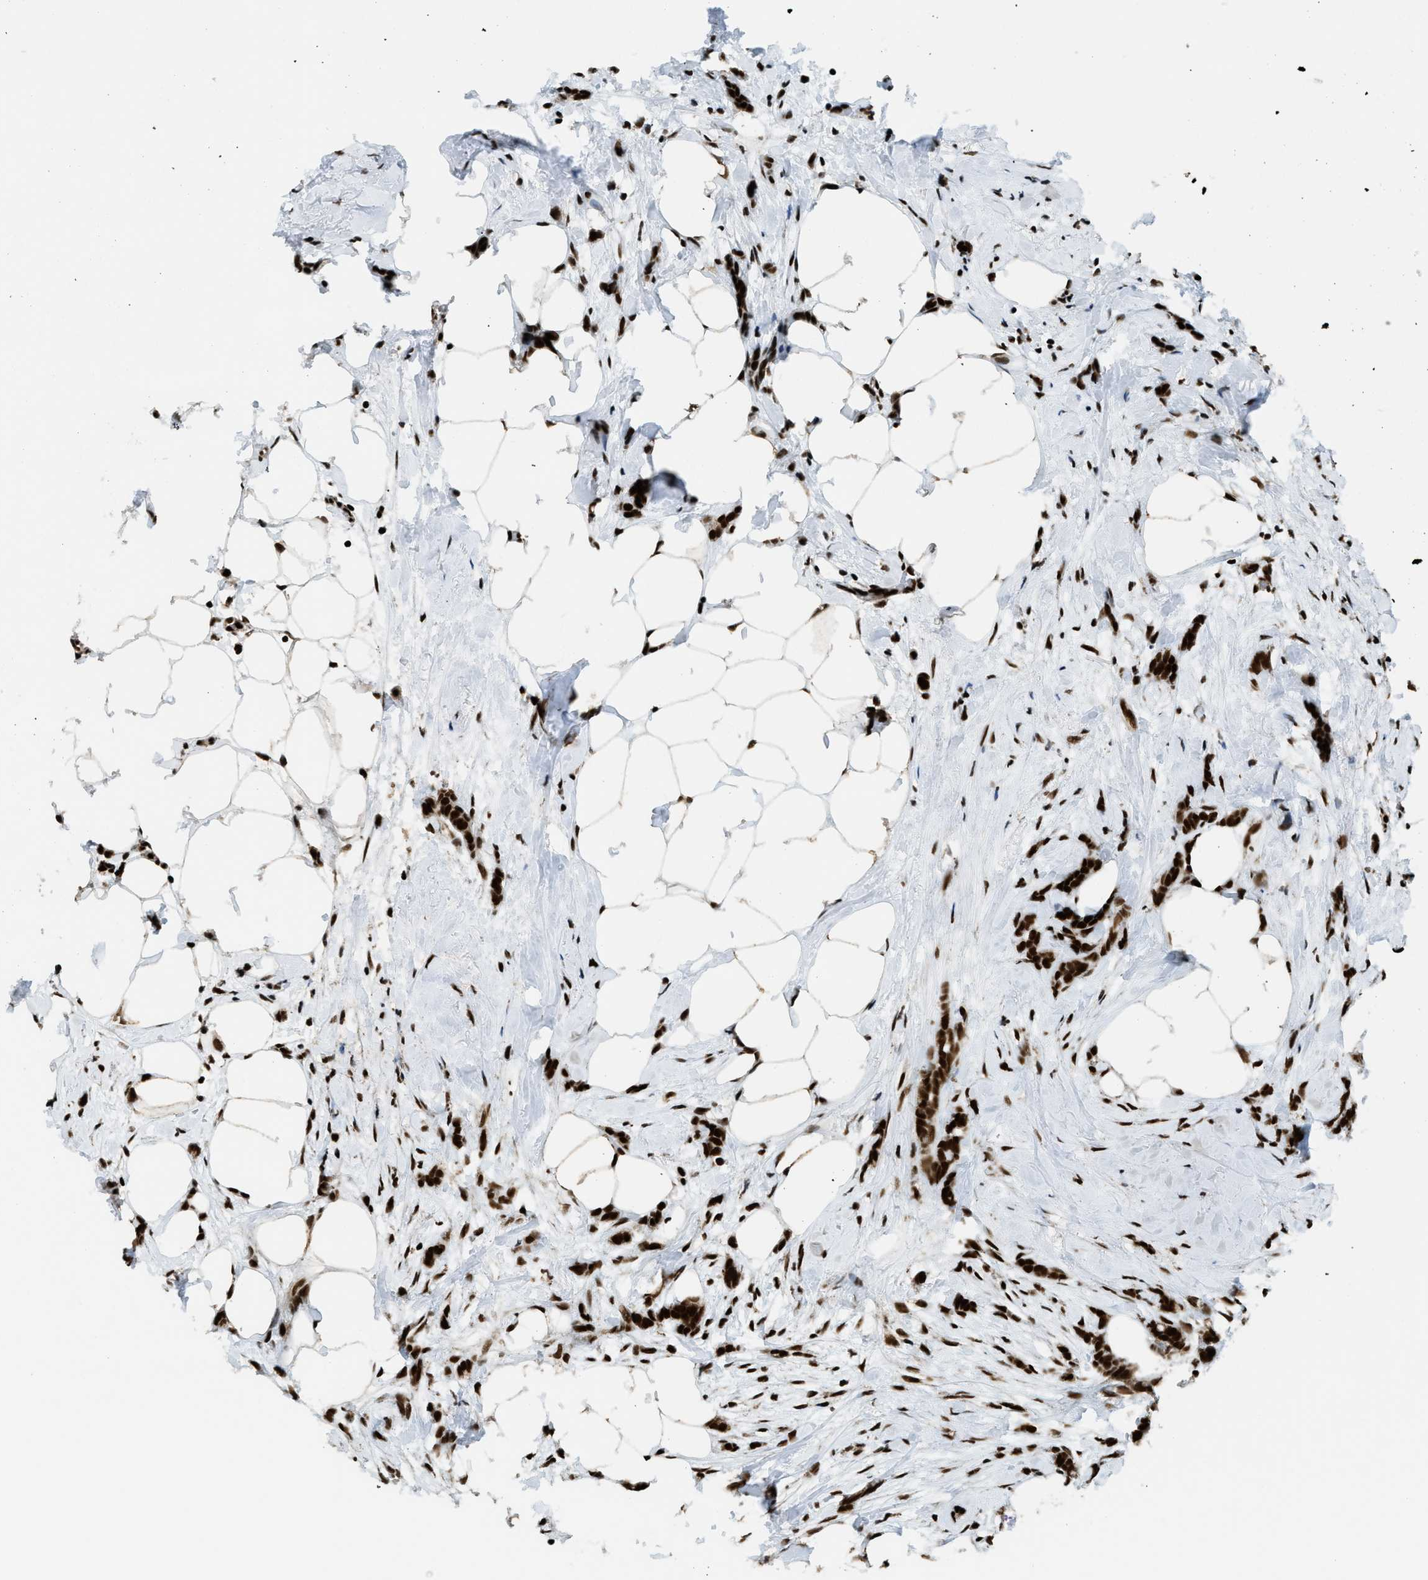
{"staining": {"intensity": "strong", "quantity": ">75%", "location": "nuclear"}, "tissue": "breast cancer", "cell_type": "Tumor cells", "image_type": "cancer", "snomed": [{"axis": "morphology", "description": "Lobular carcinoma, in situ"}, {"axis": "morphology", "description": "Lobular carcinoma"}, {"axis": "topography", "description": "Breast"}], "caption": "A brown stain shows strong nuclear positivity of a protein in human breast cancer (lobular carcinoma) tumor cells. (IHC, brightfield microscopy, high magnification).", "gene": "GABPB1", "patient": {"sex": "female", "age": 41}}